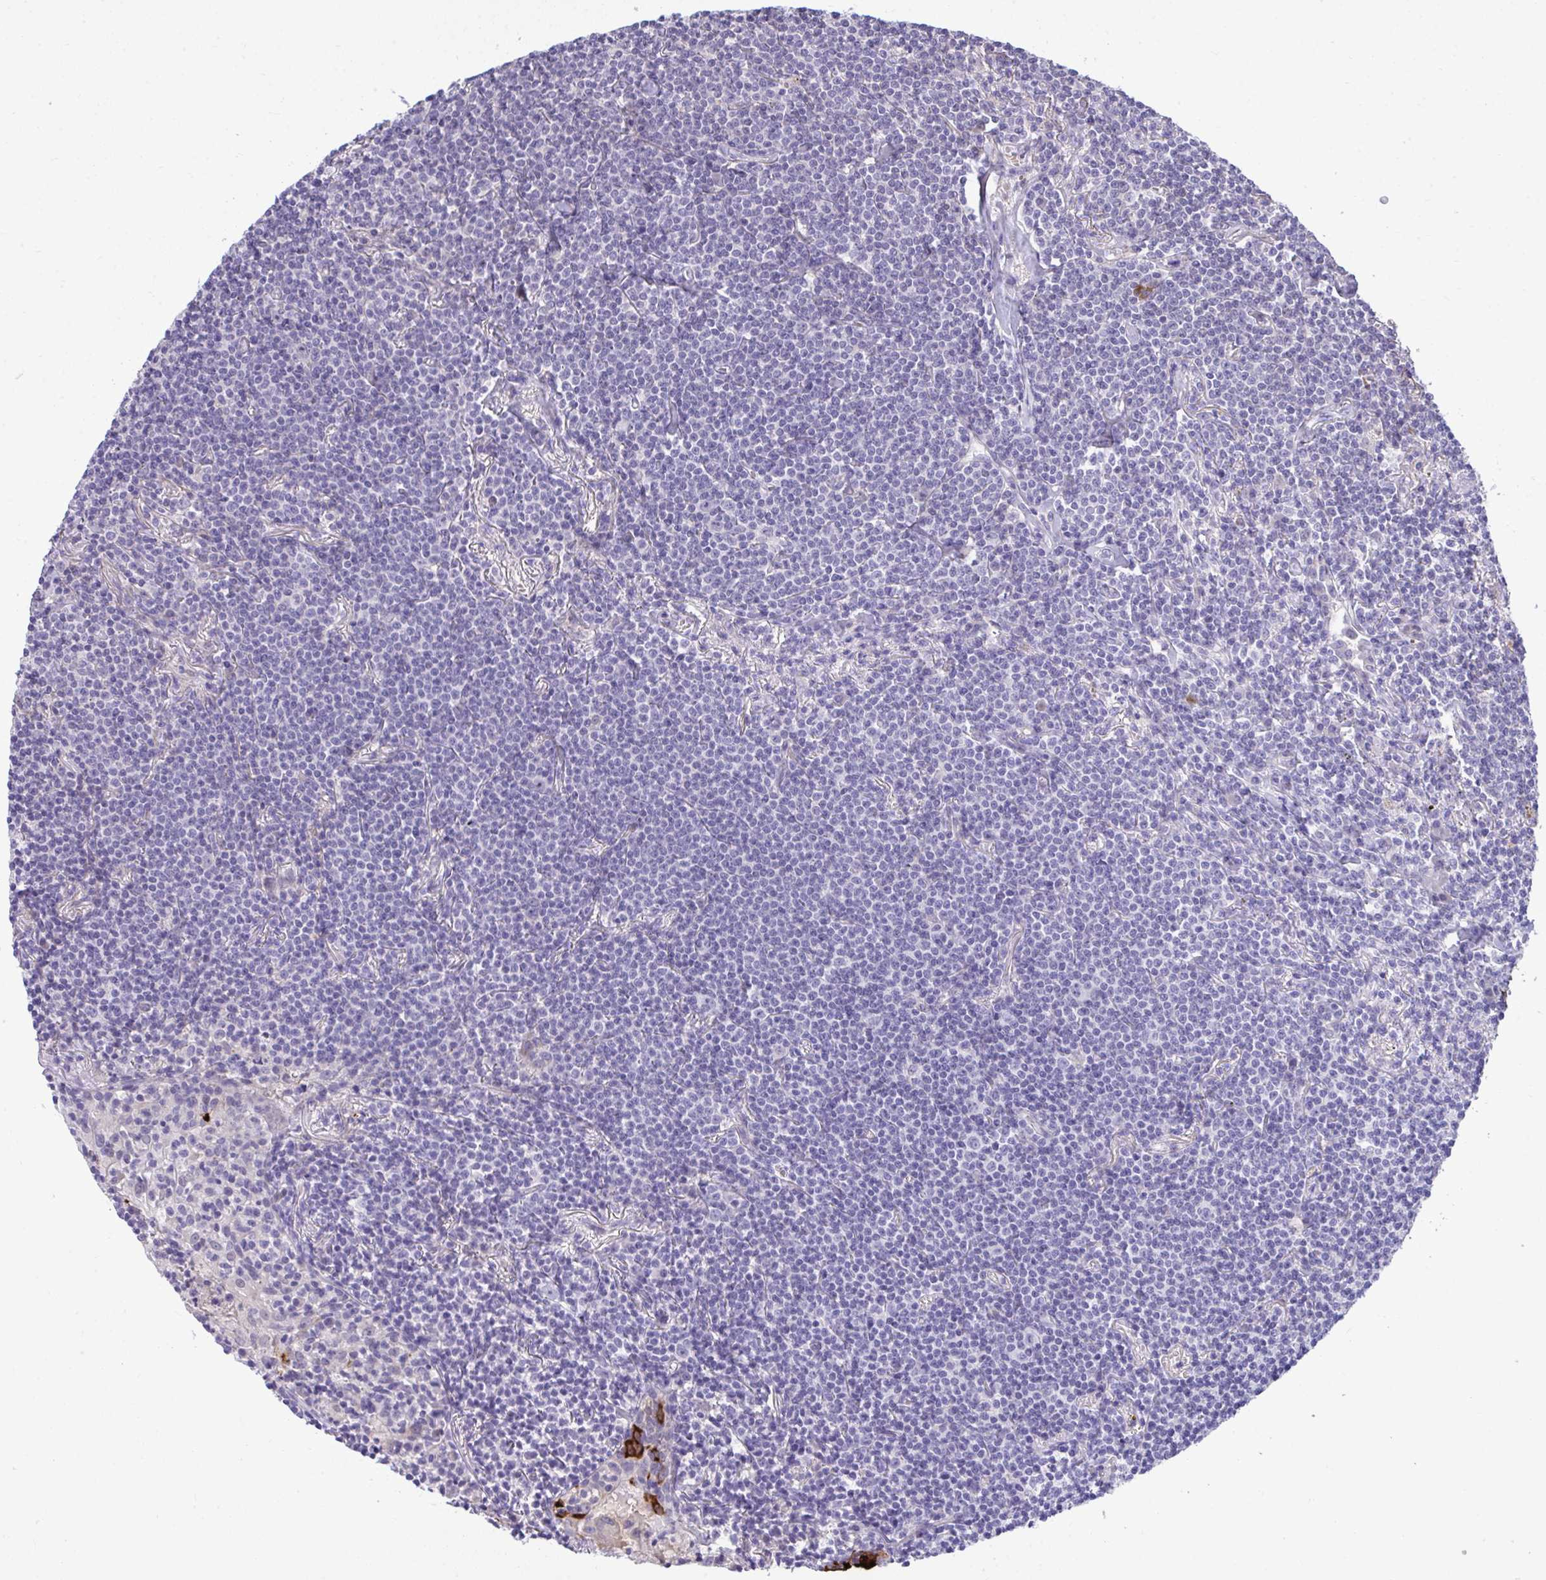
{"staining": {"intensity": "negative", "quantity": "none", "location": "none"}, "tissue": "lymphoma", "cell_type": "Tumor cells", "image_type": "cancer", "snomed": [{"axis": "morphology", "description": "Malignant lymphoma, non-Hodgkin's type, Low grade"}, {"axis": "topography", "description": "Lung"}], "caption": "A histopathology image of lymphoma stained for a protein displays no brown staining in tumor cells.", "gene": "HMBOX1", "patient": {"sex": "female", "age": 71}}